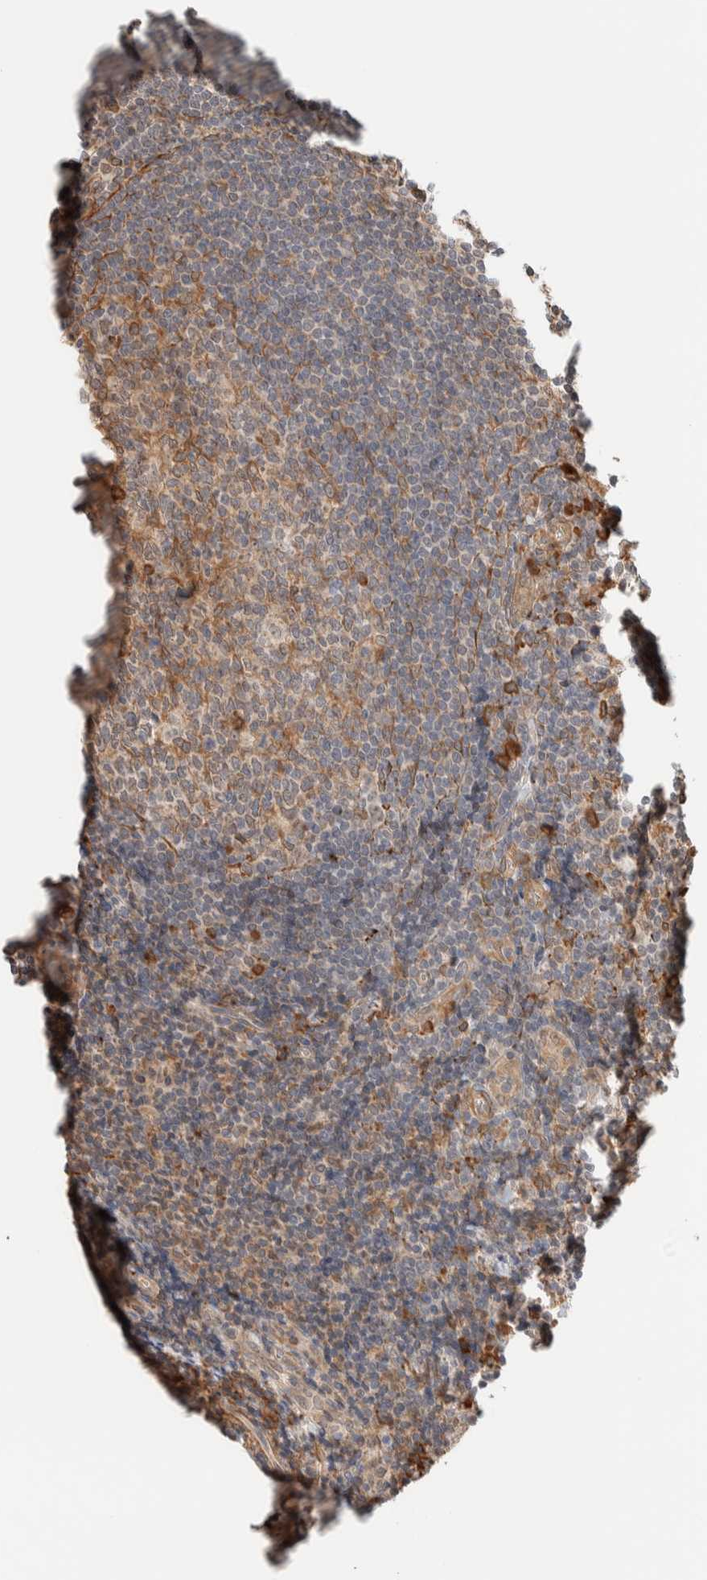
{"staining": {"intensity": "moderate", "quantity": "<25%", "location": "cytoplasmic/membranous"}, "tissue": "tonsil", "cell_type": "Germinal center cells", "image_type": "normal", "snomed": [{"axis": "morphology", "description": "Normal tissue, NOS"}, {"axis": "topography", "description": "Tonsil"}], "caption": "Immunohistochemistry (IHC) photomicrograph of normal tonsil: tonsil stained using IHC exhibits low levels of moderate protein expression localized specifically in the cytoplasmic/membranous of germinal center cells, appearing as a cytoplasmic/membranous brown color.", "gene": "INTS1", "patient": {"sex": "male", "age": 37}}